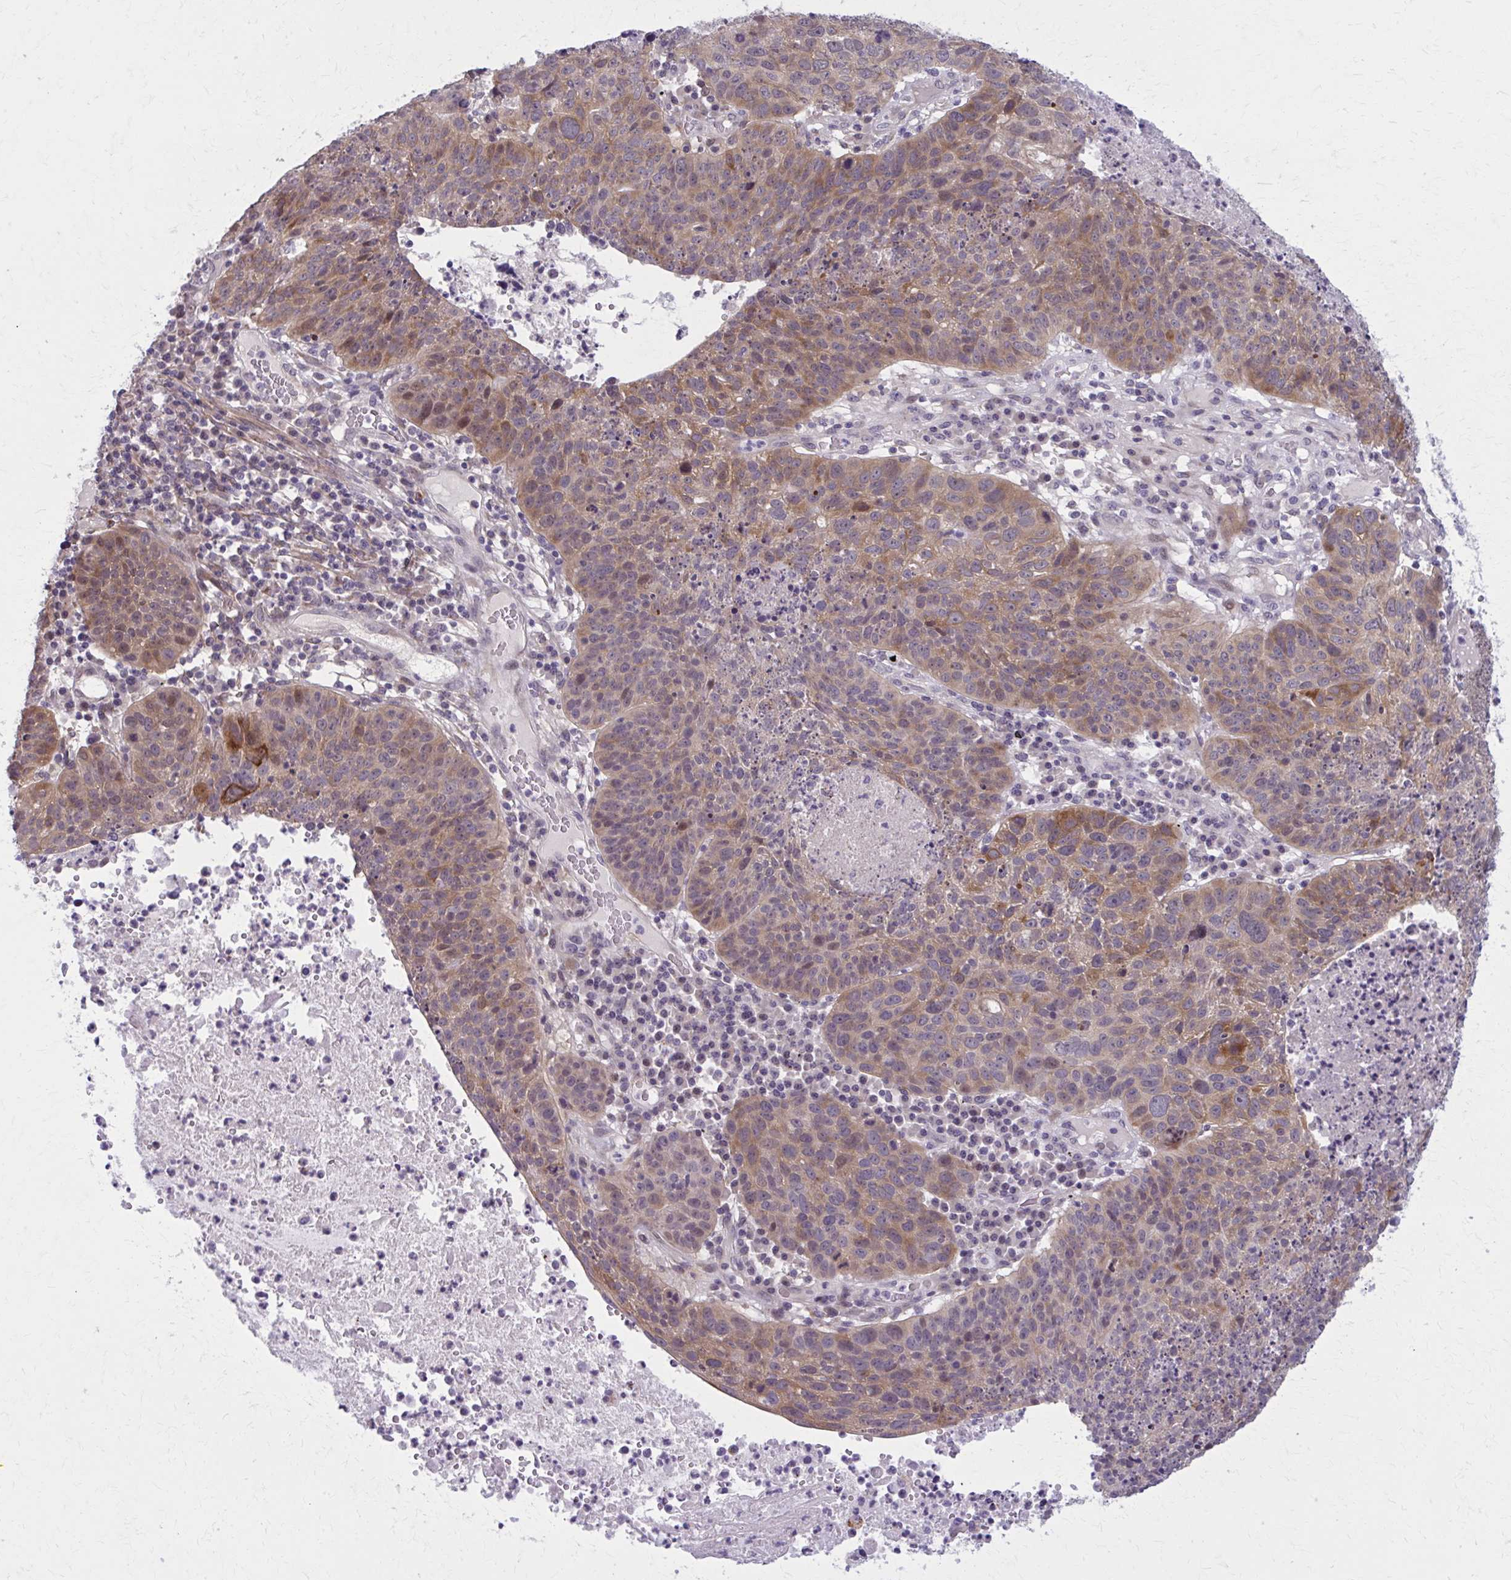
{"staining": {"intensity": "moderate", "quantity": "25%-75%", "location": "cytoplasmic/membranous"}, "tissue": "lung cancer", "cell_type": "Tumor cells", "image_type": "cancer", "snomed": [{"axis": "morphology", "description": "Squamous cell carcinoma, NOS"}, {"axis": "topography", "description": "Lung"}], "caption": "The histopathology image exhibits a brown stain indicating the presence of a protein in the cytoplasmic/membranous of tumor cells in lung squamous cell carcinoma.", "gene": "NUMBL", "patient": {"sex": "male", "age": 63}}